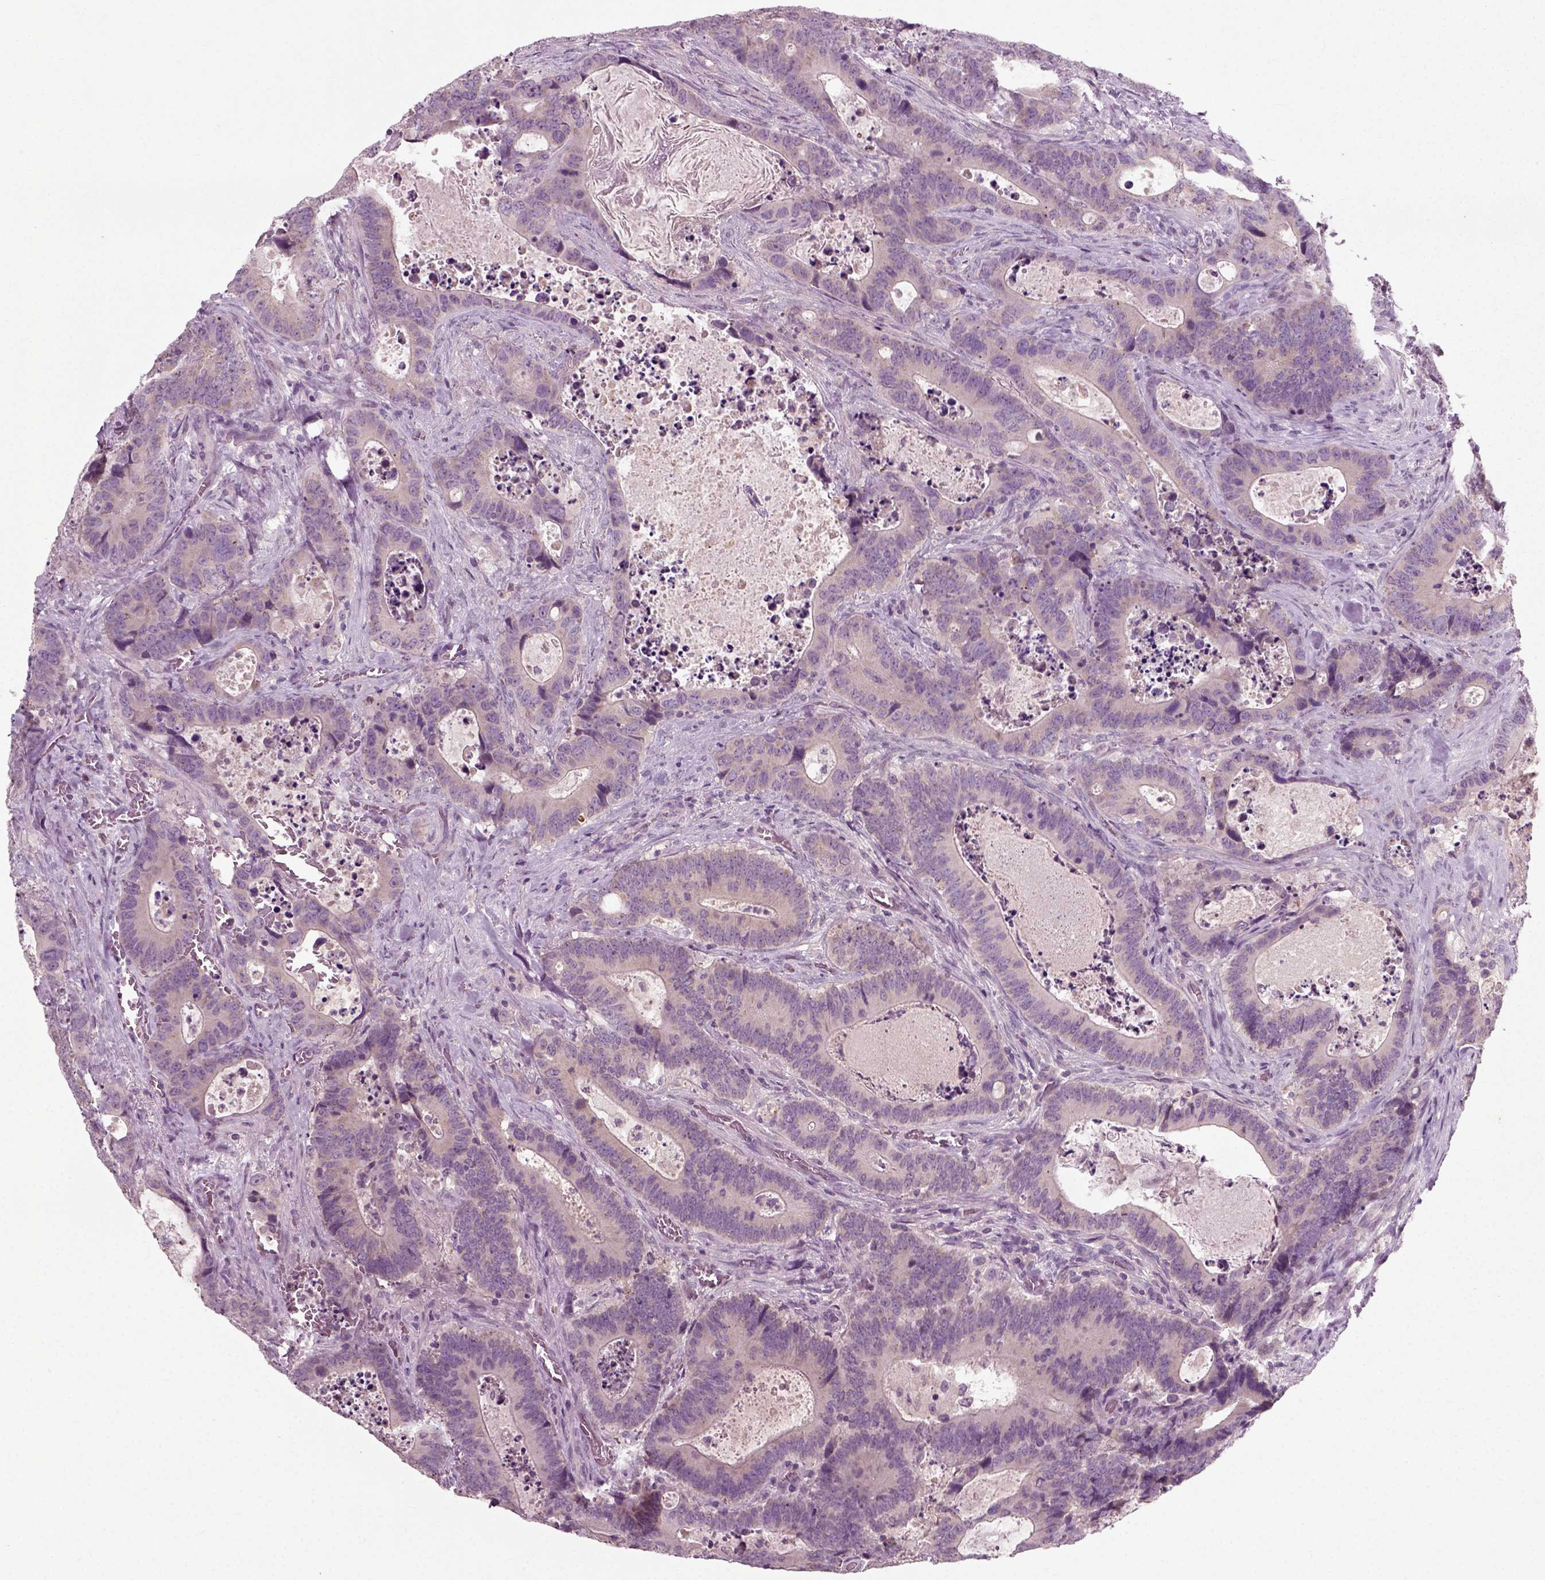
{"staining": {"intensity": "weak", "quantity": "25%-75%", "location": "cytoplasmic/membranous"}, "tissue": "colorectal cancer", "cell_type": "Tumor cells", "image_type": "cancer", "snomed": [{"axis": "morphology", "description": "Adenocarcinoma, NOS"}, {"axis": "topography", "description": "Colon"}], "caption": "Adenocarcinoma (colorectal) stained with a brown dye shows weak cytoplasmic/membranous positive positivity in approximately 25%-75% of tumor cells.", "gene": "RND2", "patient": {"sex": "female", "age": 82}}